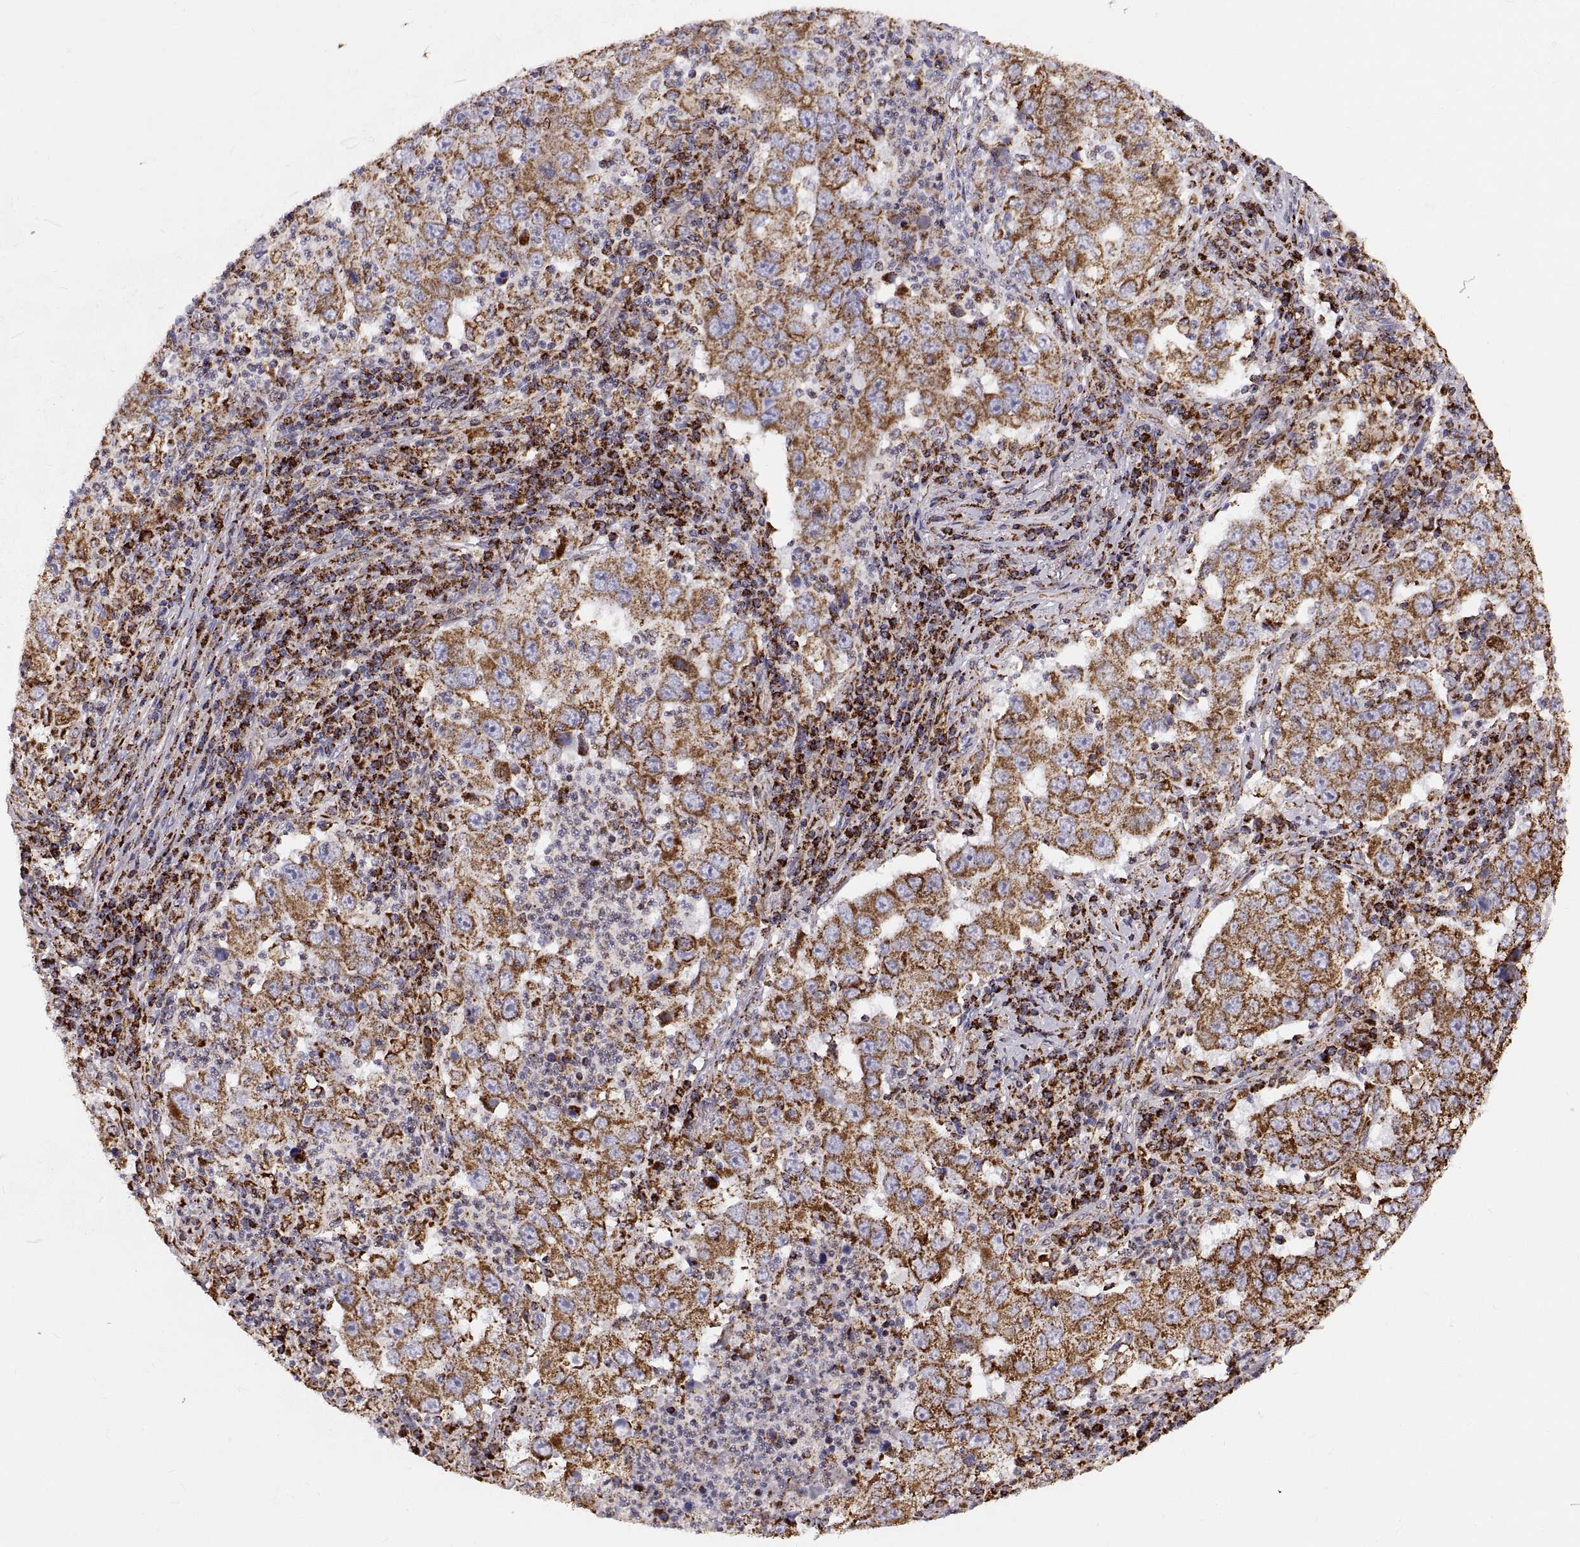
{"staining": {"intensity": "strong", "quantity": ">75%", "location": "cytoplasmic/membranous"}, "tissue": "lung cancer", "cell_type": "Tumor cells", "image_type": "cancer", "snomed": [{"axis": "morphology", "description": "Adenocarcinoma, NOS"}, {"axis": "topography", "description": "Lung"}], "caption": "Lung adenocarcinoma stained with a protein marker exhibits strong staining in tumor cells.", "gene": "ARSD", "patient": {"sex": "male", "age": 73}}